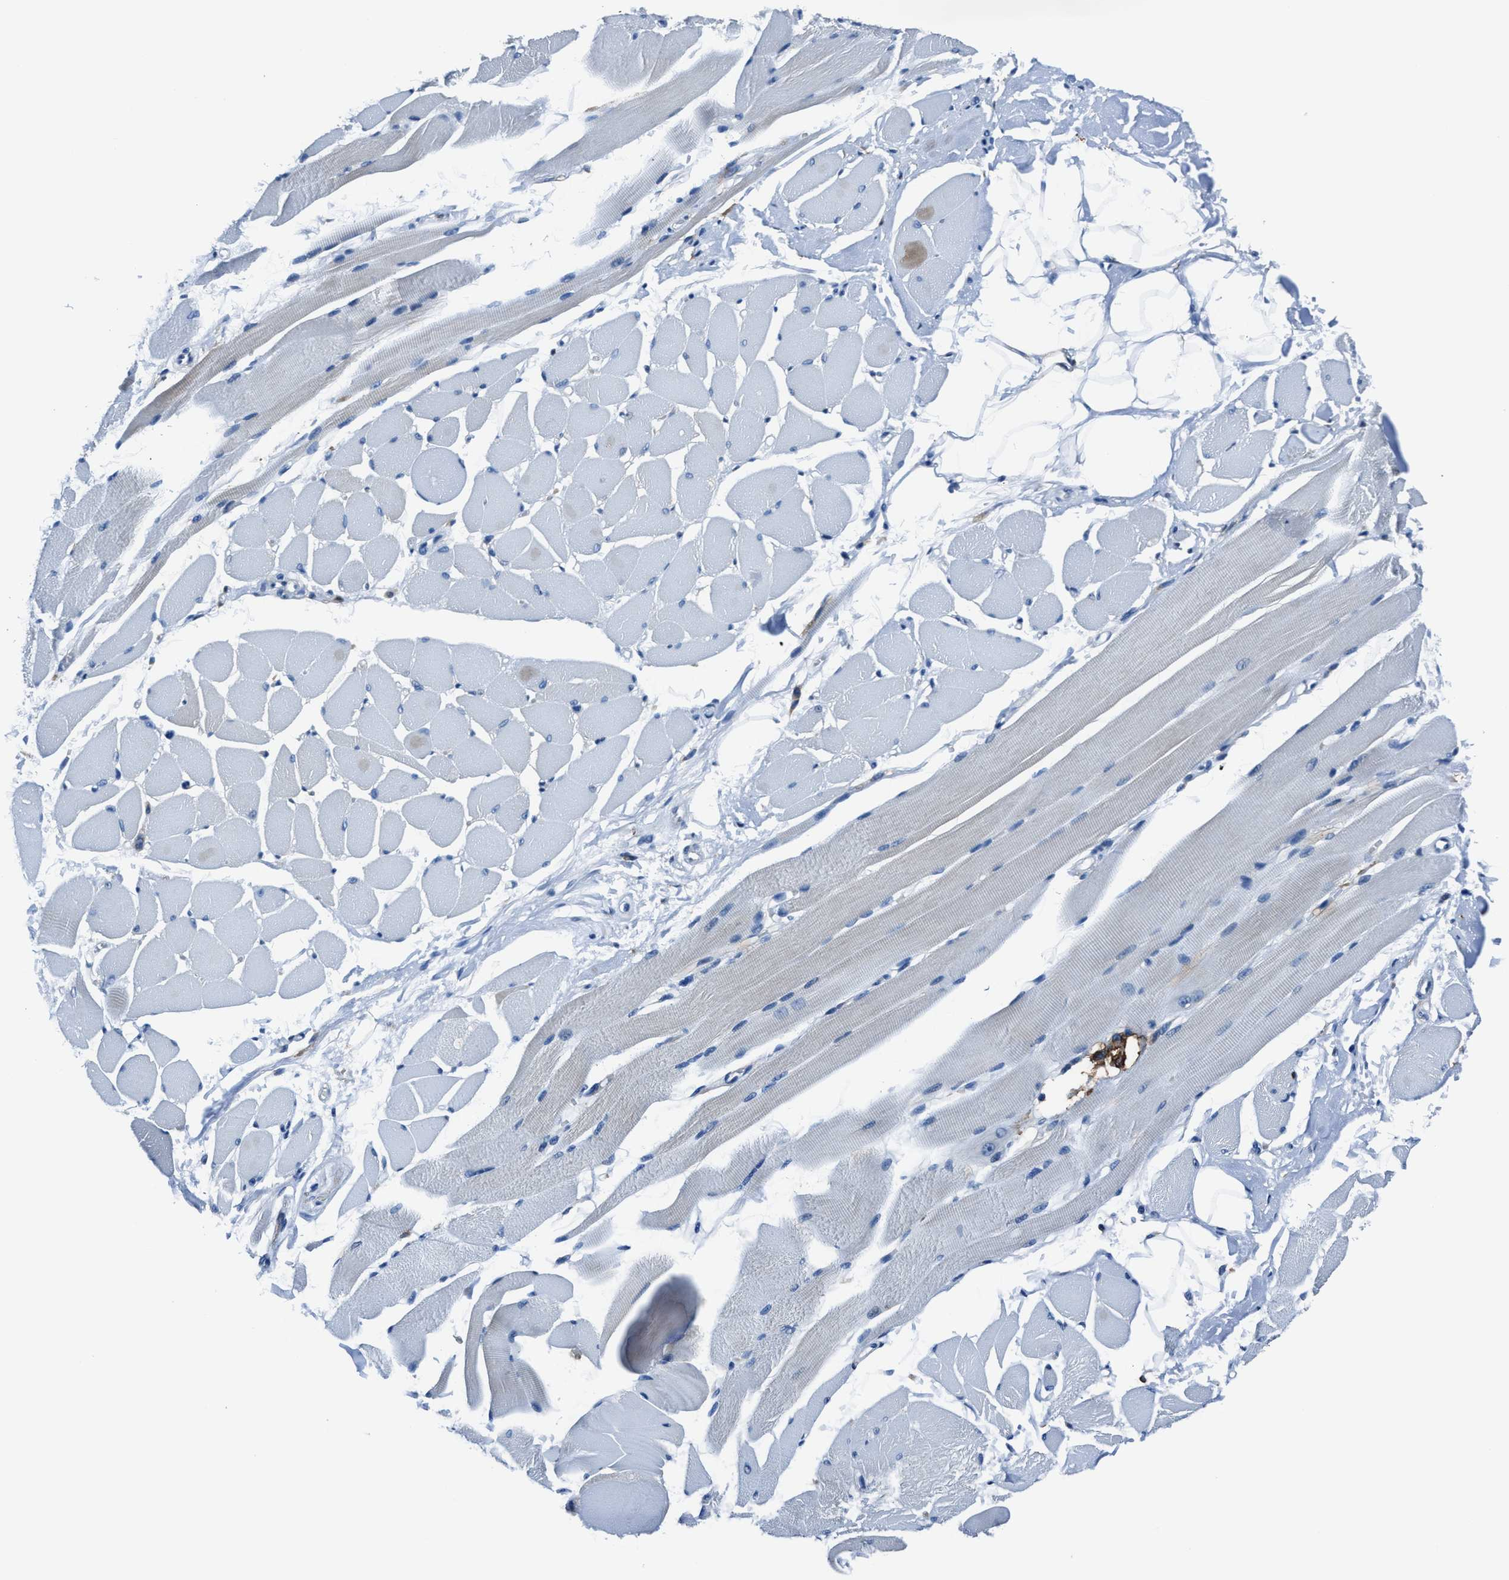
{"staining": {"intensity": "negative", "quantity": "none", "location": "none"}, "tissue": "skeletal muscle", "cell_type": "Myocytes", "image_type": "normal", "snomed": [{"axis": "morphology", "description": "Normal tissue, NOS"}, {"axis": "topography", "description": "Skeletal muscle"}, {"axis": "topography", "description": "Peripheral nerve tissue"}], "caption": "A micrograph of skeletal muscle stained for a protein displays no brown staining in myocytes. (Brightfield microscopy of DAB immunohistochemistry (IHC) at high magnification).", "gene": "FTL", "patient": {"sex": "female", "age": 84}}